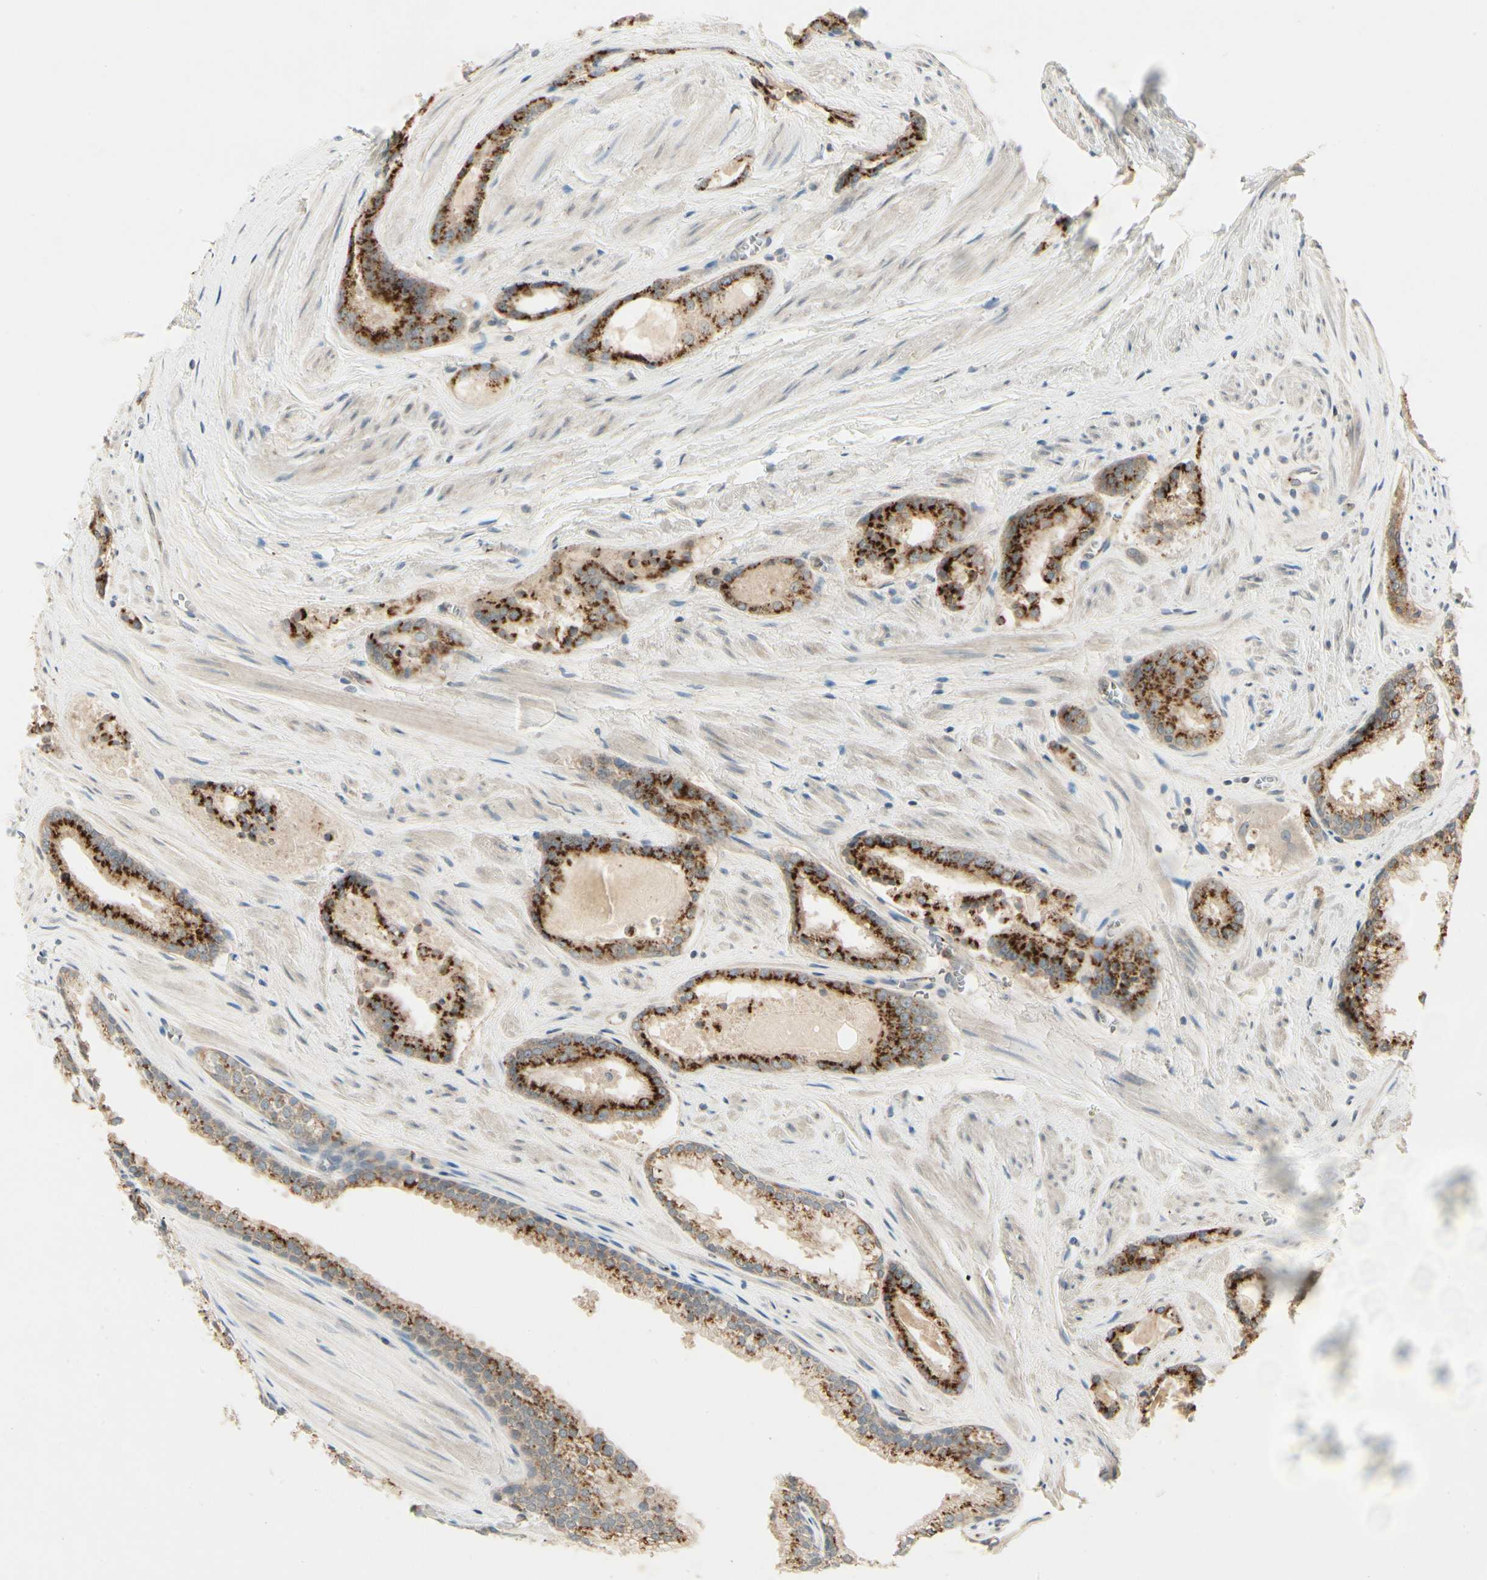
{"staining": {"intensity": "strong", "quantity": ">75%", "location": "cytoplasmic/membranous"}, "tissue": "prostate cancer", "cell_type": "Tumor cells", "image_type": "cancer", "snomed": [{"axis": "morphology", "description": "Adenocarcinoma, Low grade"}, {"axis": "topography", "description": "Prostate"}], "caption": "A brown stain labels strong cytoplasmic/membranous staining of a protein in prostate cancer tumor cells.", "gene": "MANSC1", "patient": {"sex": "male", "age": 60}}